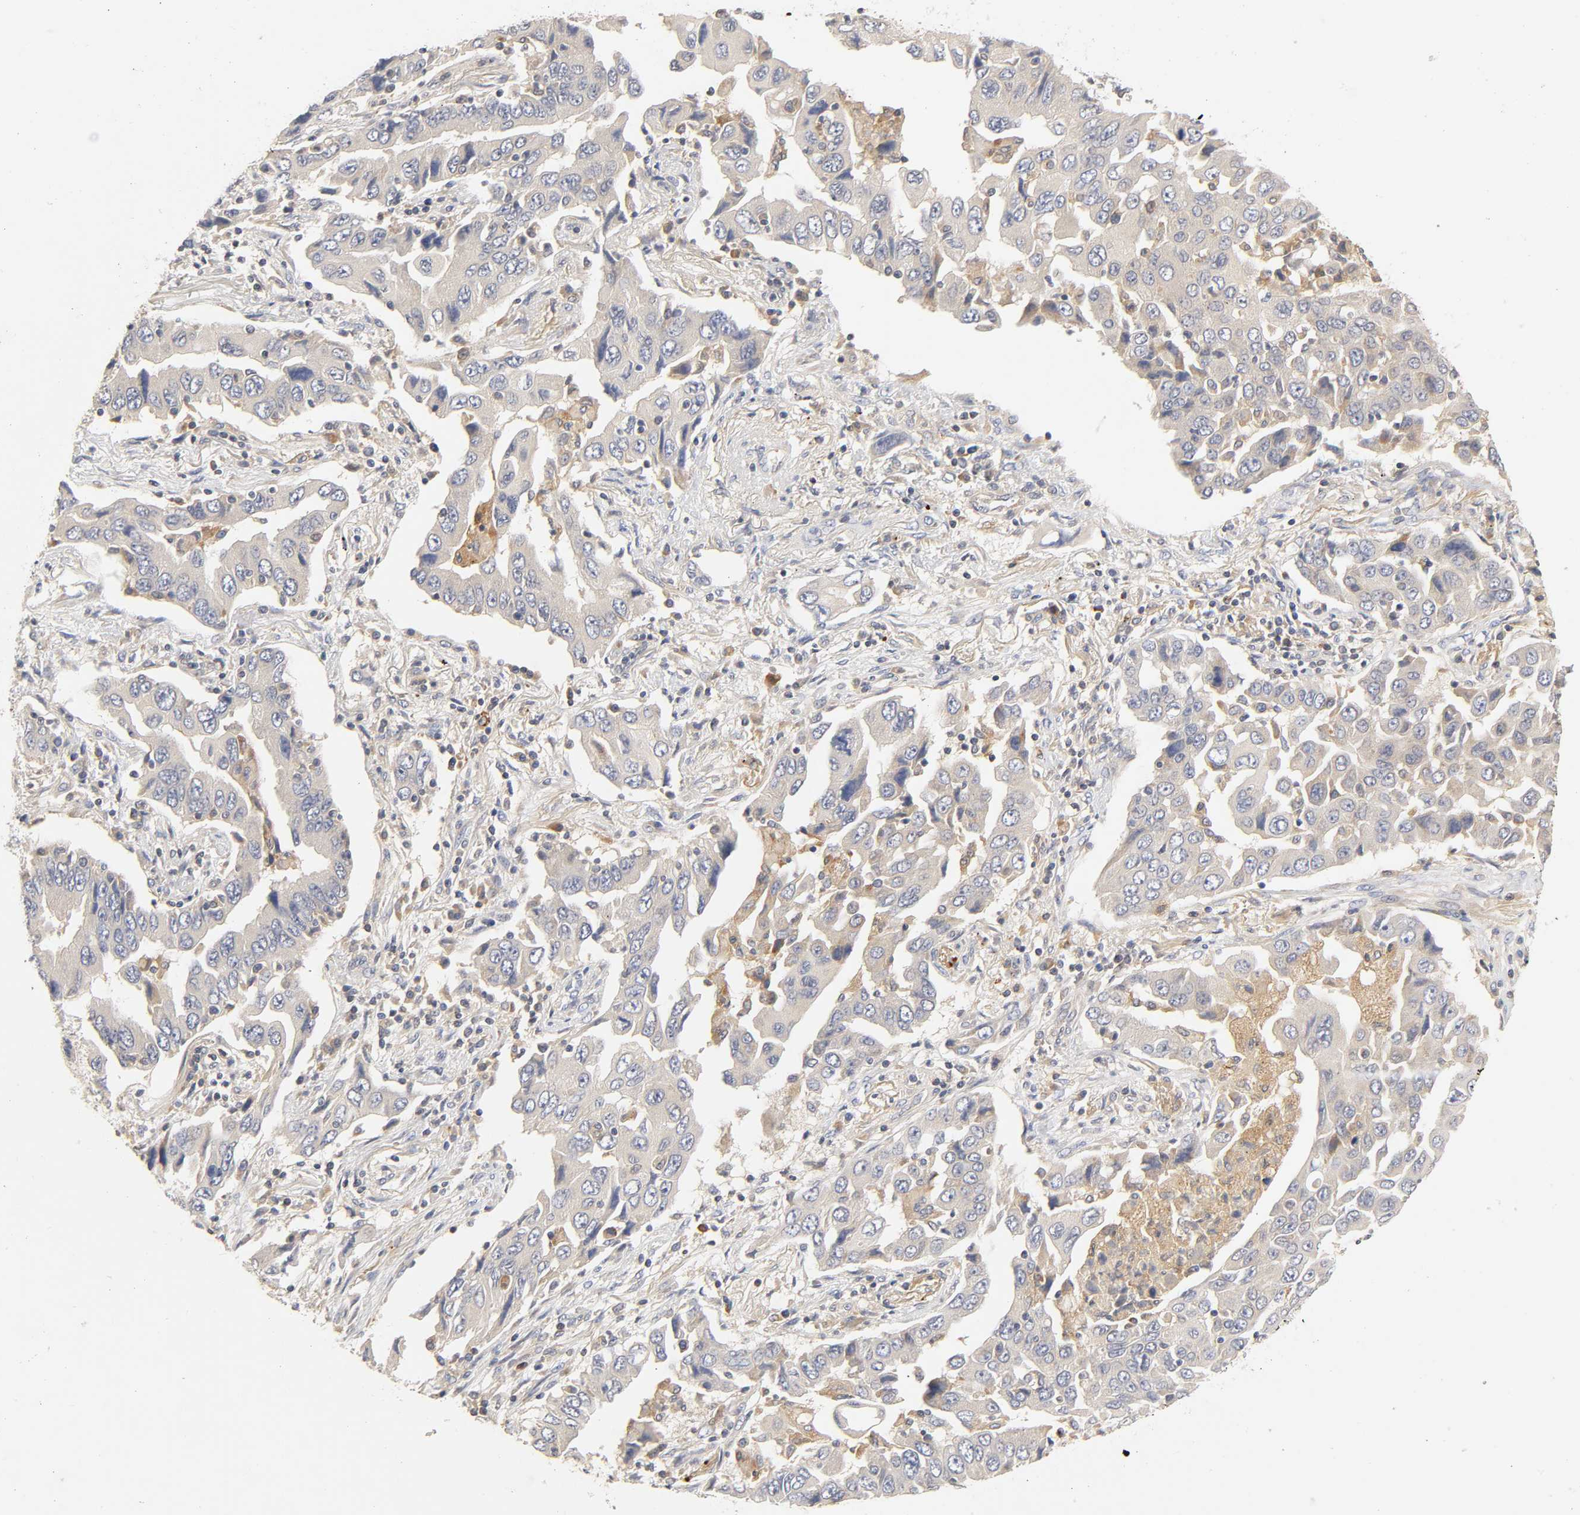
{"staining": {"intensity": "negative", "quantity": "none", "location": "none"}, "tissue": "lung cancer", "cell_type": "Tumor cells", "image_type": "cancer", "snomed": [{"axis": "morphology", "description": "Adenocarcinoma, NOS"}, {"axis": "topography", "description": "Lung"}], "caption": "Lung cancer was stained to show a protein in brown. There is no significant expression in tumor cells.", "gene": "RHOA", "patient": {"sex": "female", "age": 65}}